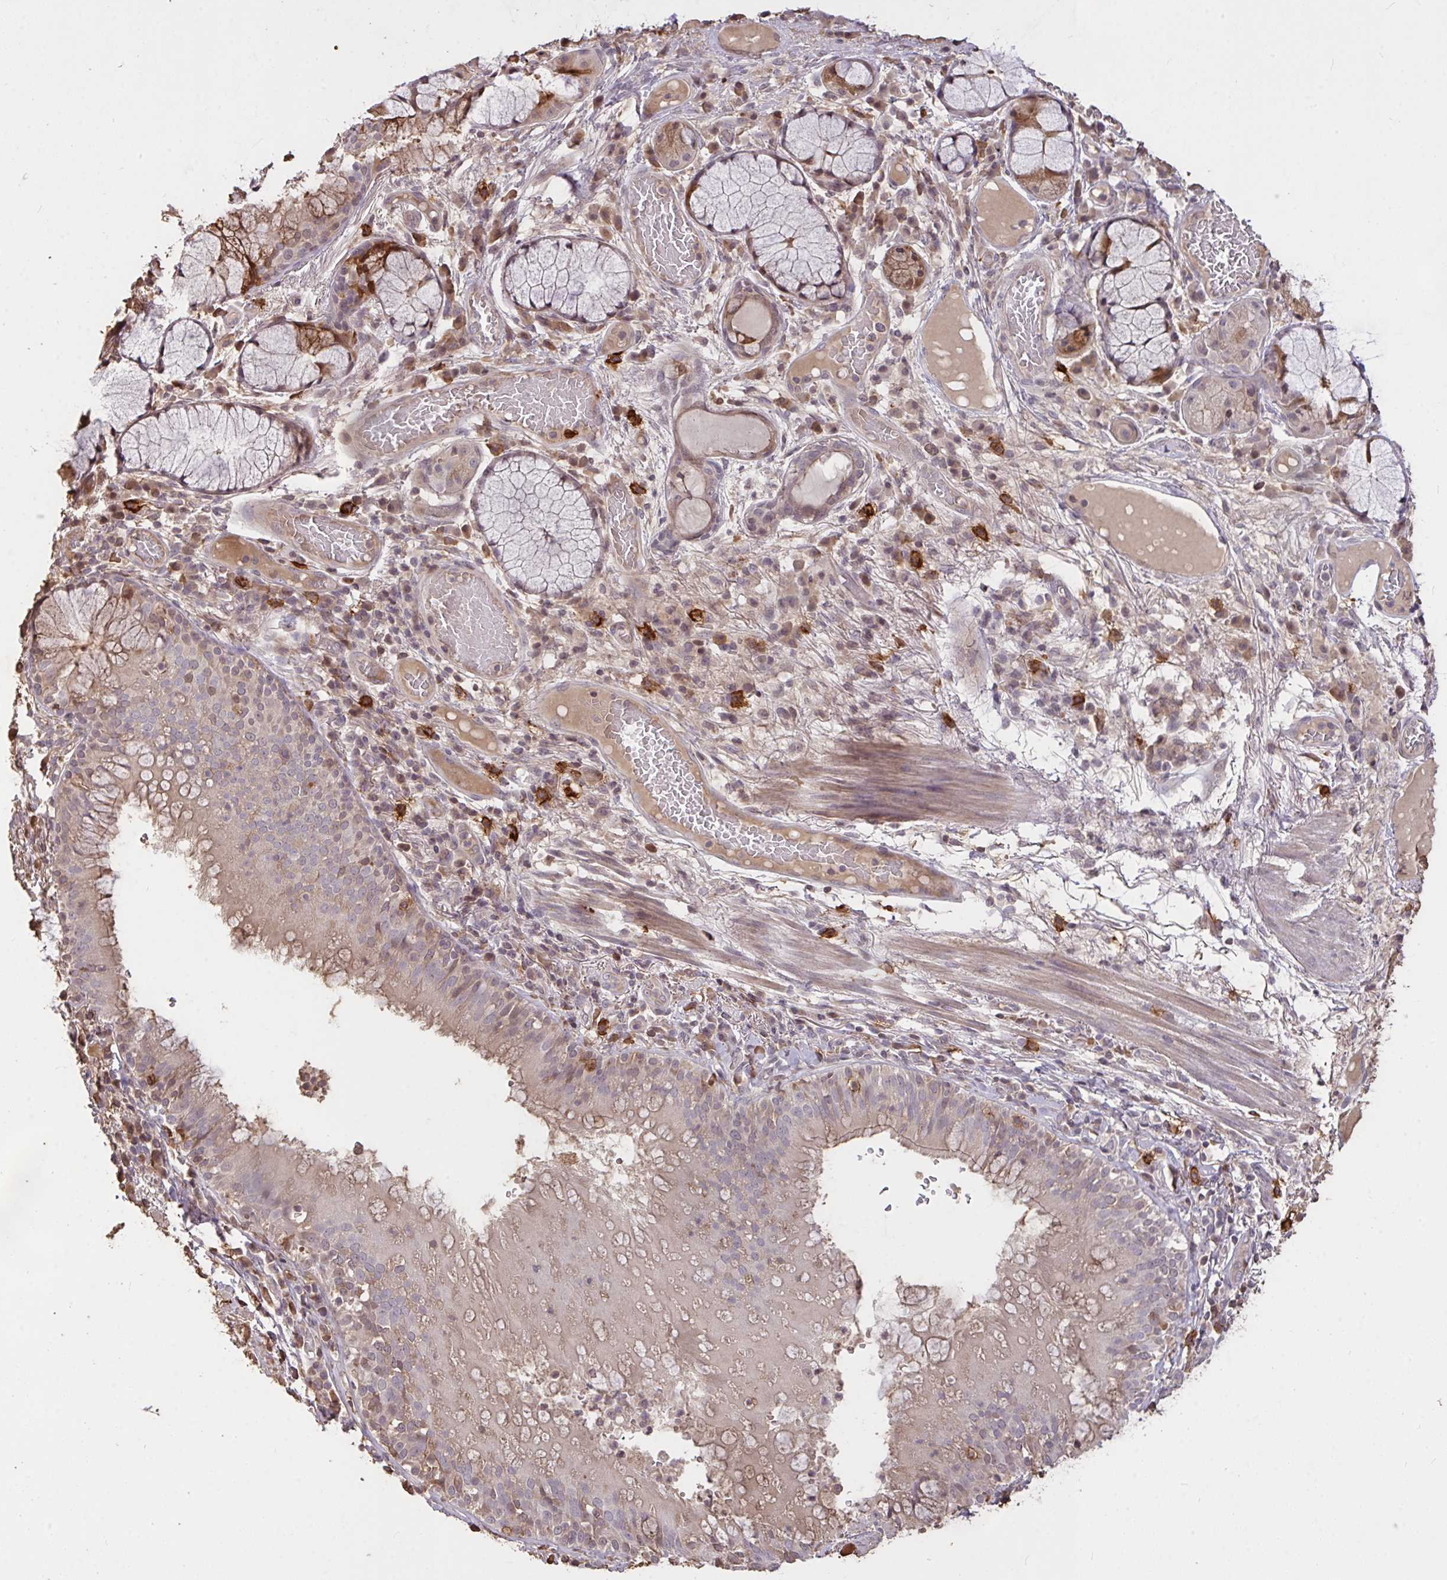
{"staining": {"intensity": "weak", "quantity": "<25%", "location": "cytoplasmic/membranous,nuclear"}, "tissue": "bronchus", "cell_type": "Respiratory epithelial cells", "image_type": "normal", "snomed": [{"axis": "morphology", "description": "Normal tissue, NOS"}, {"axis": "topography", "description": "Cartilage tissue"}, {"axis": "topography", "description": "Bronchus"}], "caption": "Immunohistochemical staining of normal human bronchus demonstrates no significant staining in respiratory epithelial cells. (DAB (3,3'-diaminobenzidine) immunohistochemistry, high magnification).", "gene": "FCER1A", "patient": {"sex": "male", "age": 56}}